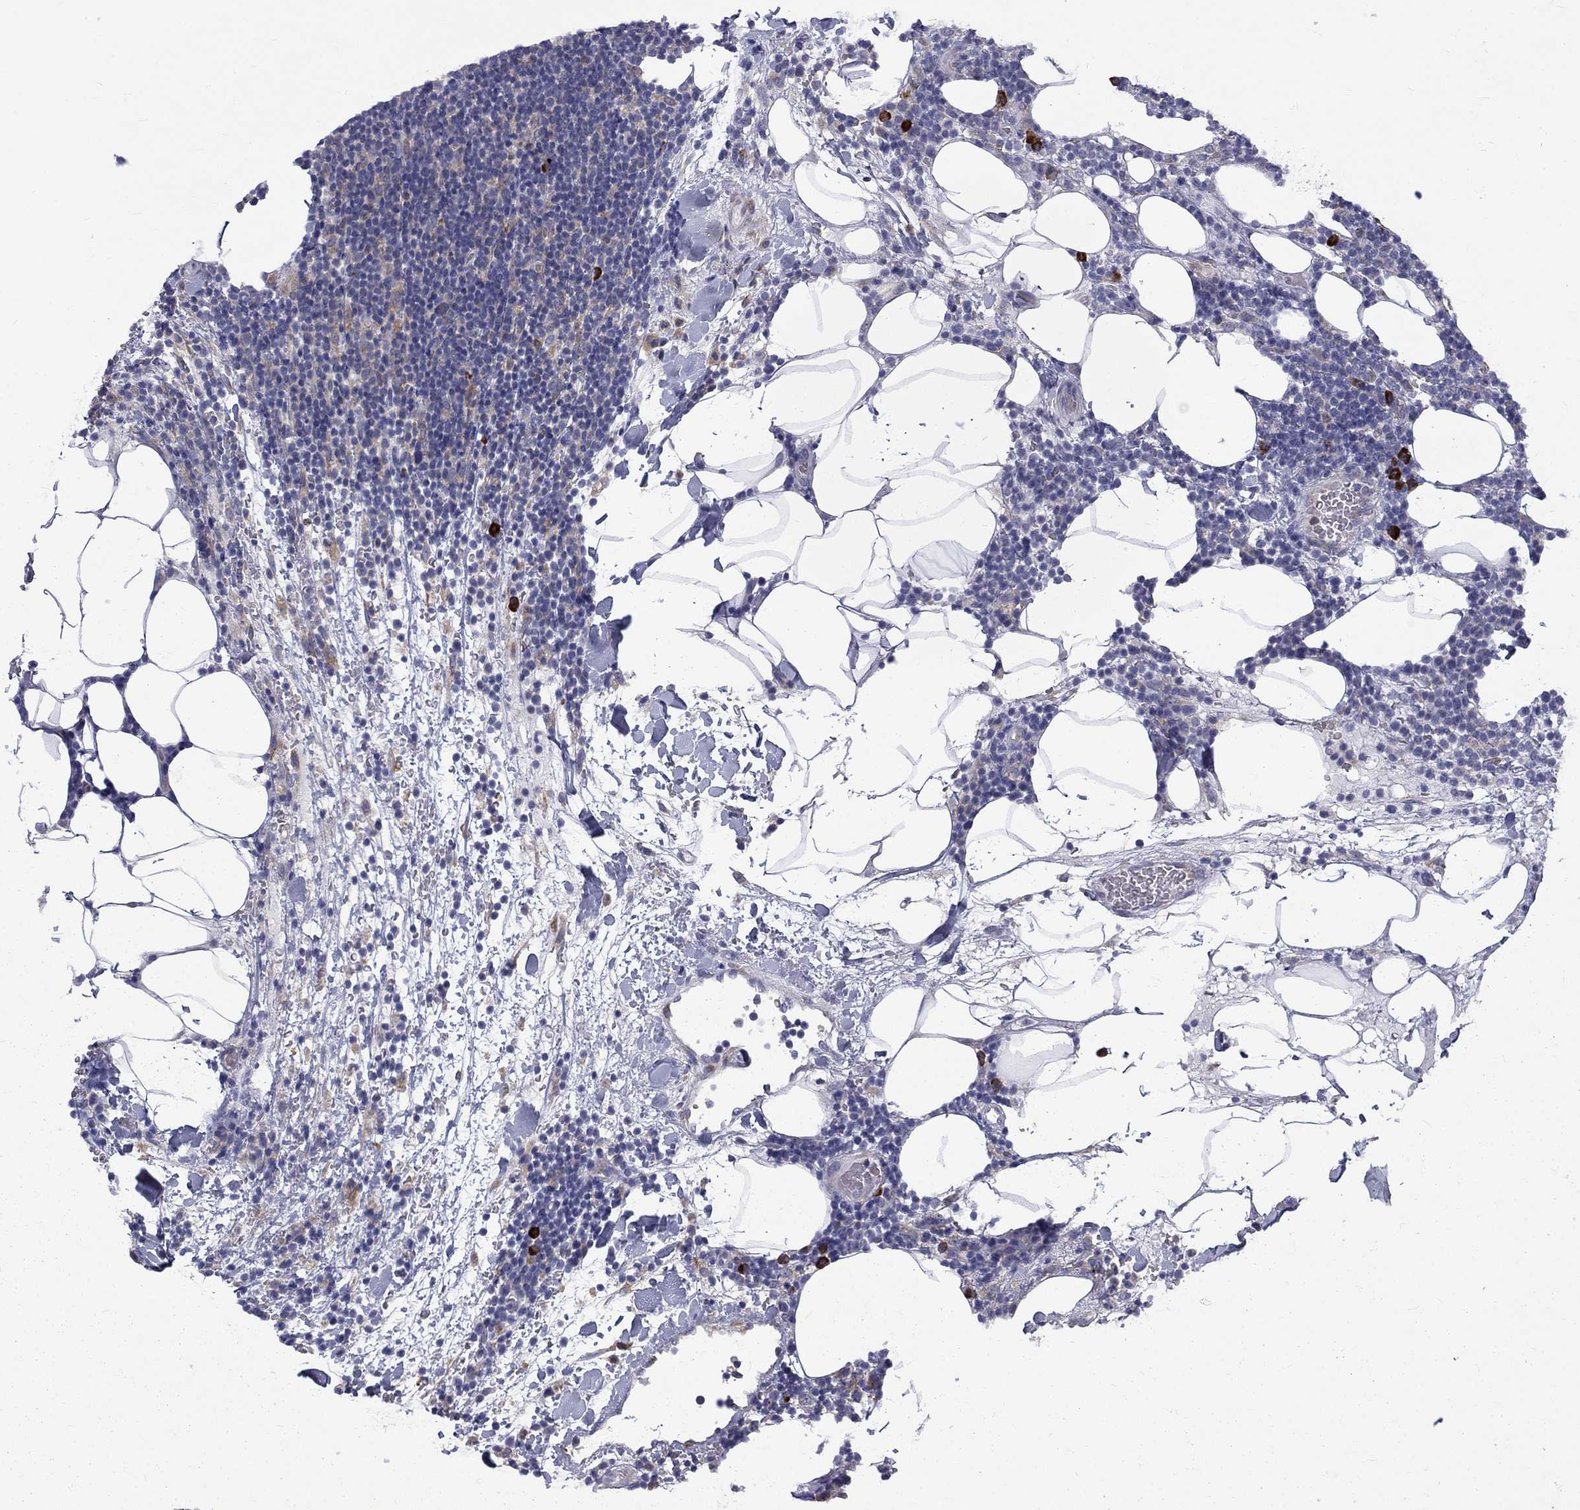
{"staining": {"intensity": "negative", "quantity": "none", "location": "none"}, "tissue": "lymphoma", "cell_type": "Tumor cells", "image_type": "cancer", "snomed": [{"axis": "morphology", "description": "Malignant lymphoma, non-Hodgkin's type, High grade"}, {"axis": "topography", "description": "Lymph node"}], "caption": "Protein analysis of lymphoma displays no significant expression in tumor cells.", "gene": "PABPC4", "patient": {"sex": "male", "age": 61}}